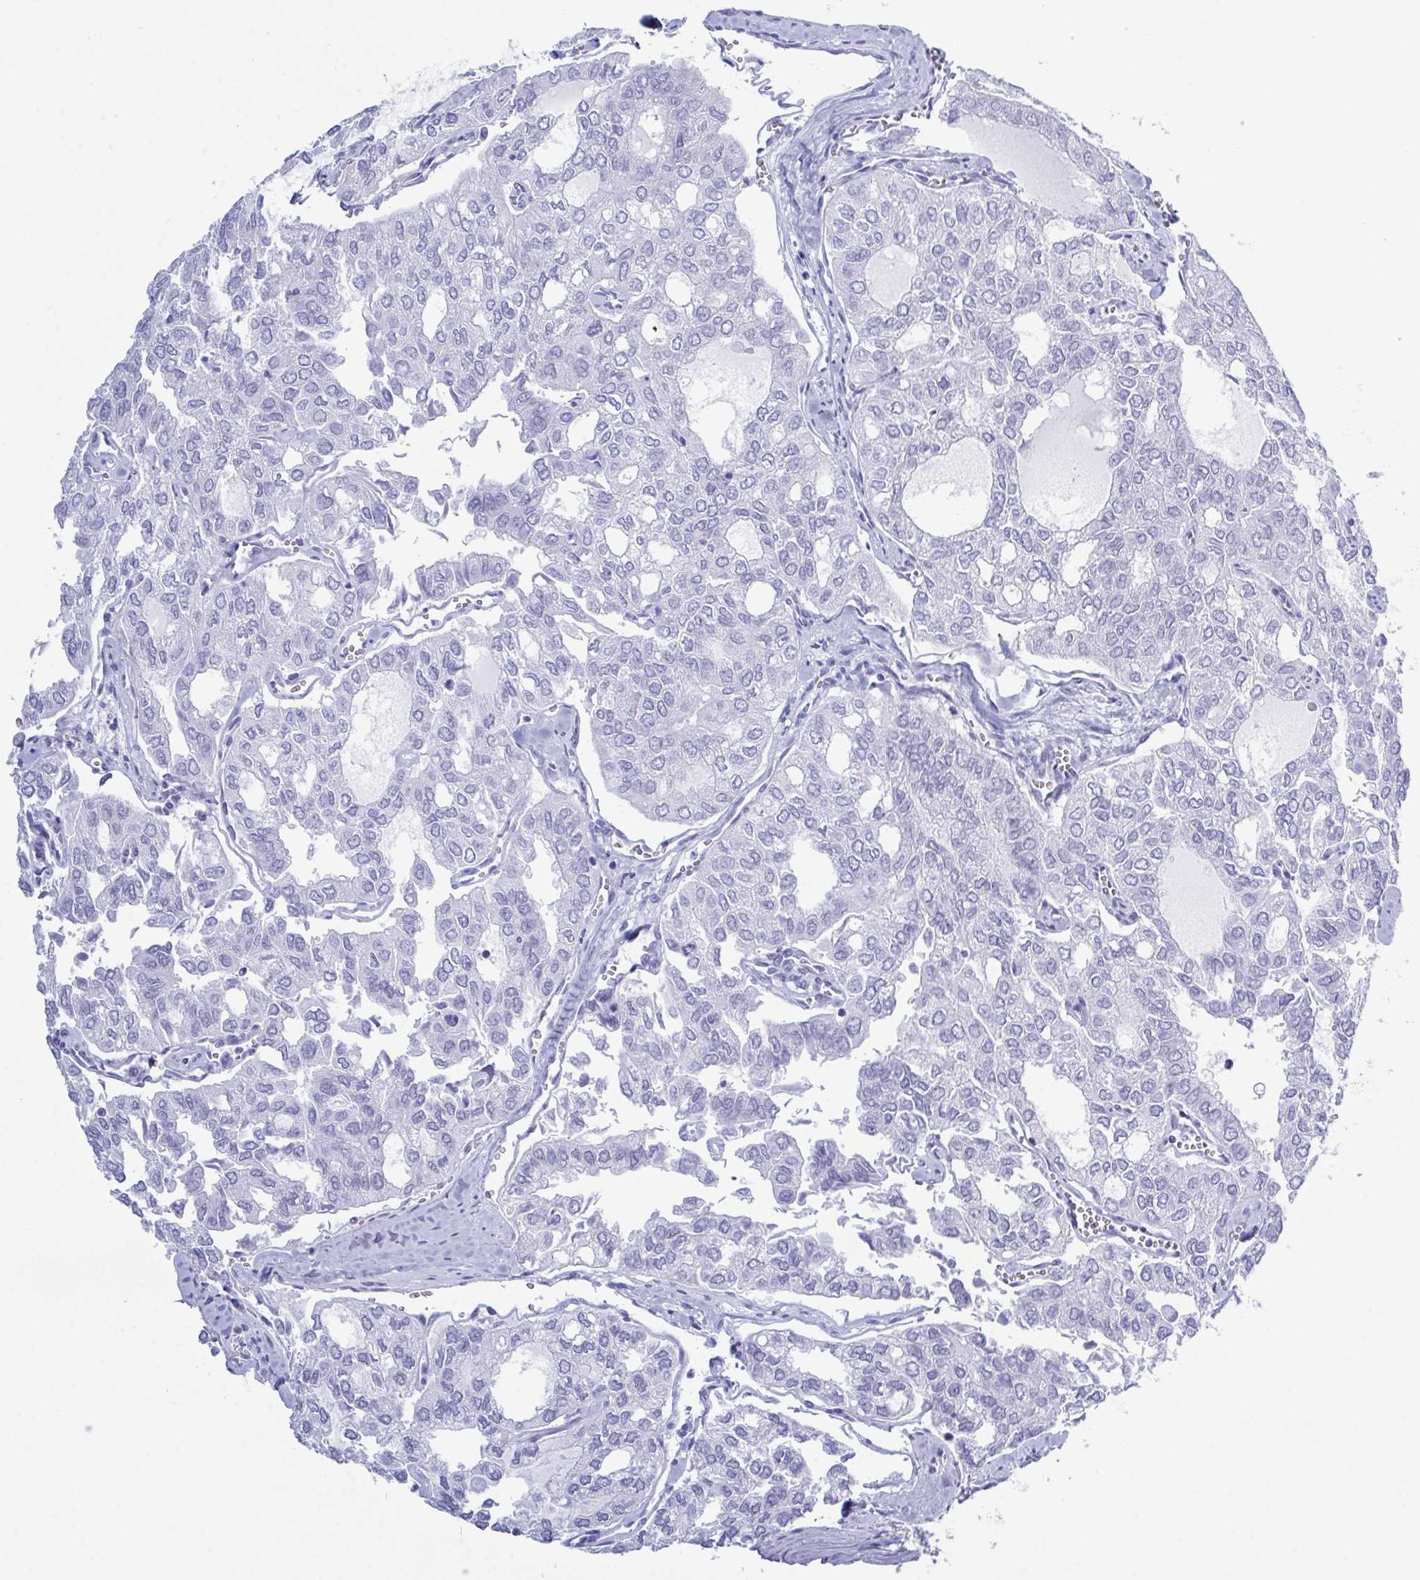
{"staining": {"intensity": "negative", "quantity": "none", "location": "none"}, "tissue": "thyroid cancer", "cell_type": "Tumor cells", "image_type": "cancer", "snomed": [{"axis": "morphology", "description": "Follicular adenoma carcinoma, NOS"}, {"axis": "topography", "description": "Thyroid gland"}], "caption": "This is a photomicrograph of immunohistochemistry (IHC) staining of follicular adenoma carcinoma (thyroid), which shows no positivity in tumor cells.", "gene": "SUGP2", "patient": {"sex": "male", "age": 75}}